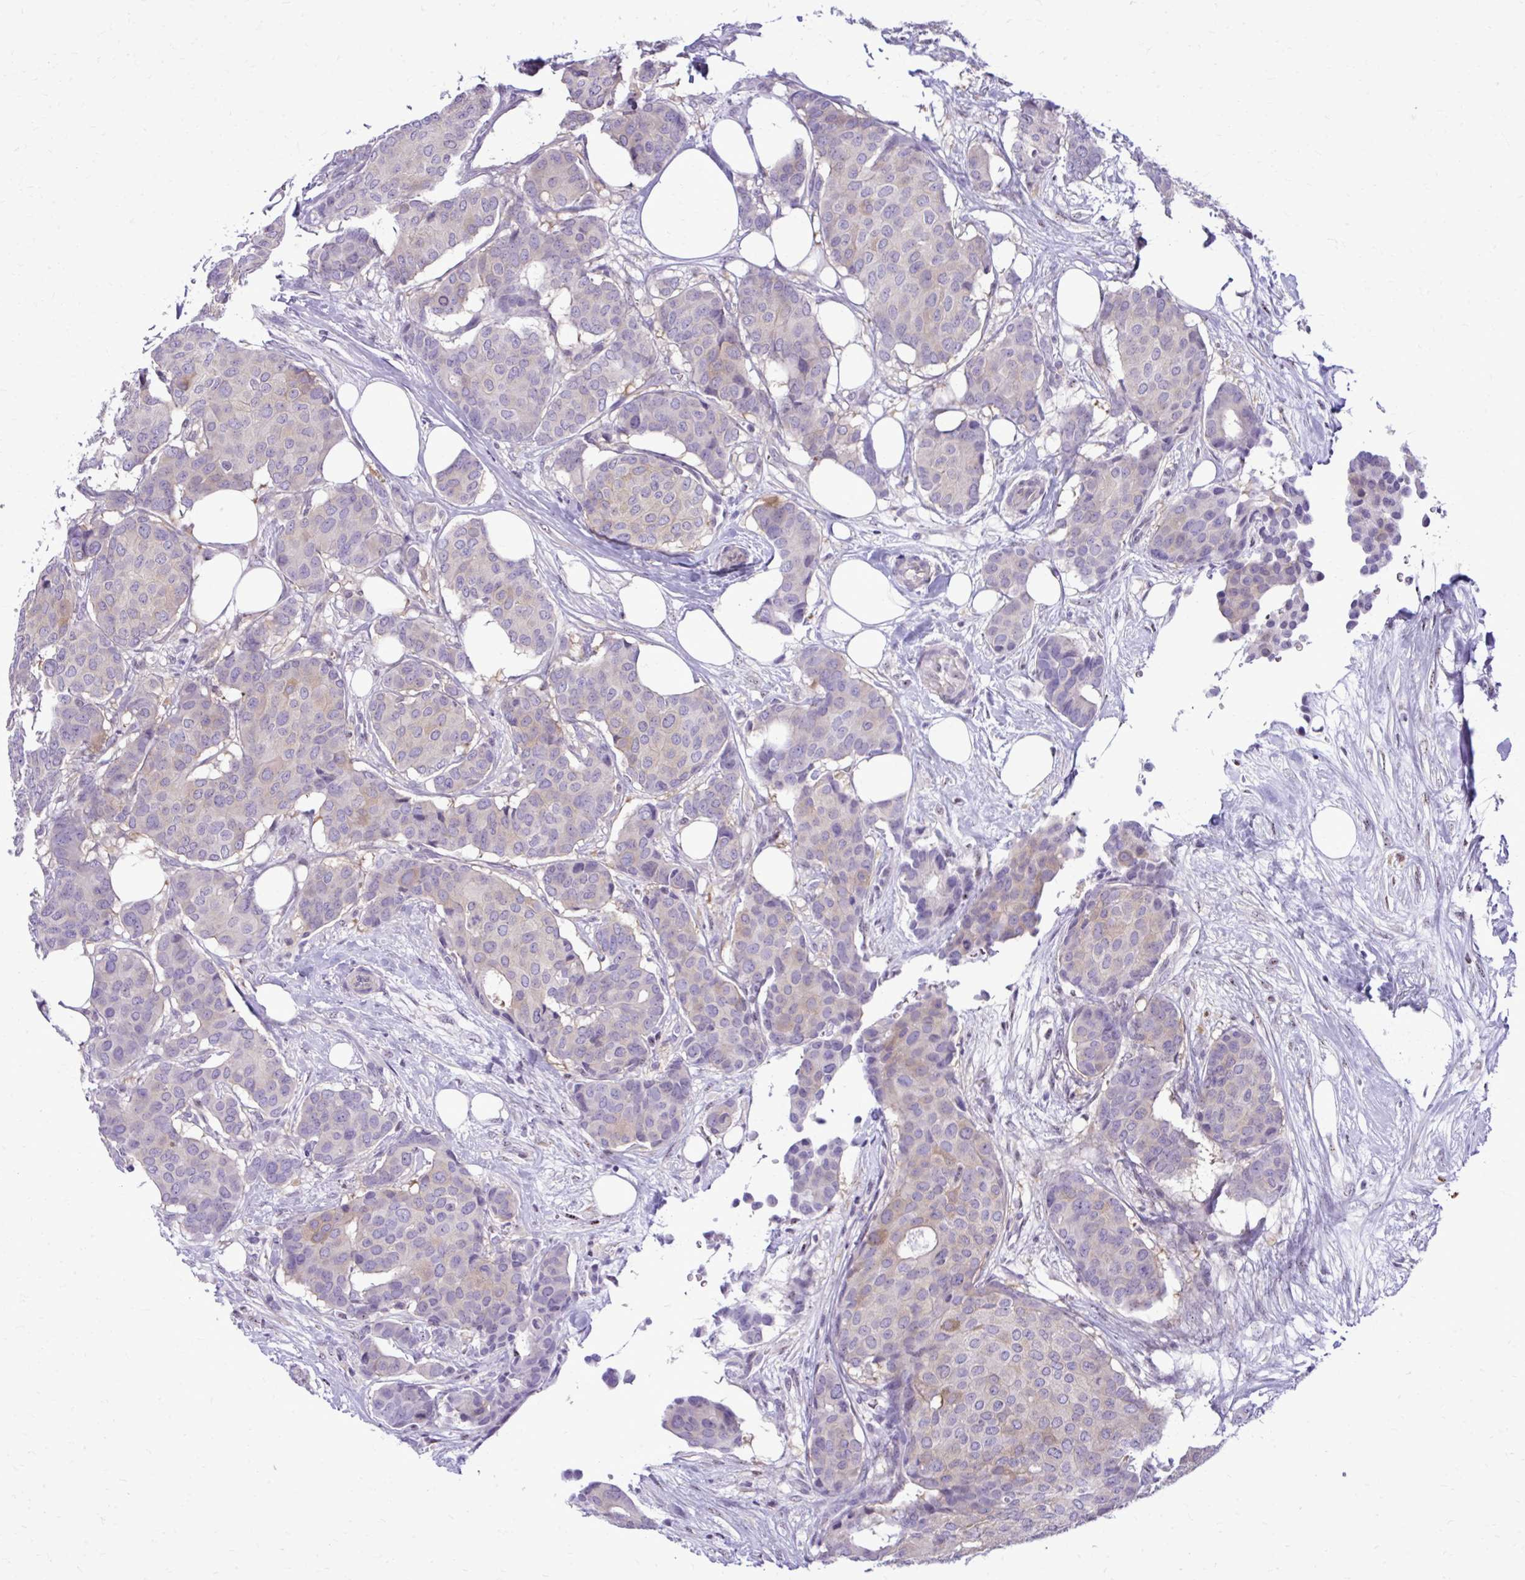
{"staining": {"intensity": "weak", "quantity": "<25%", "location": "cytoplasmic/membranous"}, "tissue": "breast cancer", "cell_type": "Tumor cells", "image_type": "cancer", "snomed": [{"axis": "morphology", "description": "Duct carcinoma"}, {"axis": "topography", "description": "Breast"}], "caption": "This is an immunohistochemistry (IHC) histopathology image of human breast invasive ductal carcinoma. There is no expression in tumor cells.", "gene": "RASL11B", "patient": {"sex": "female", "age": 75}}